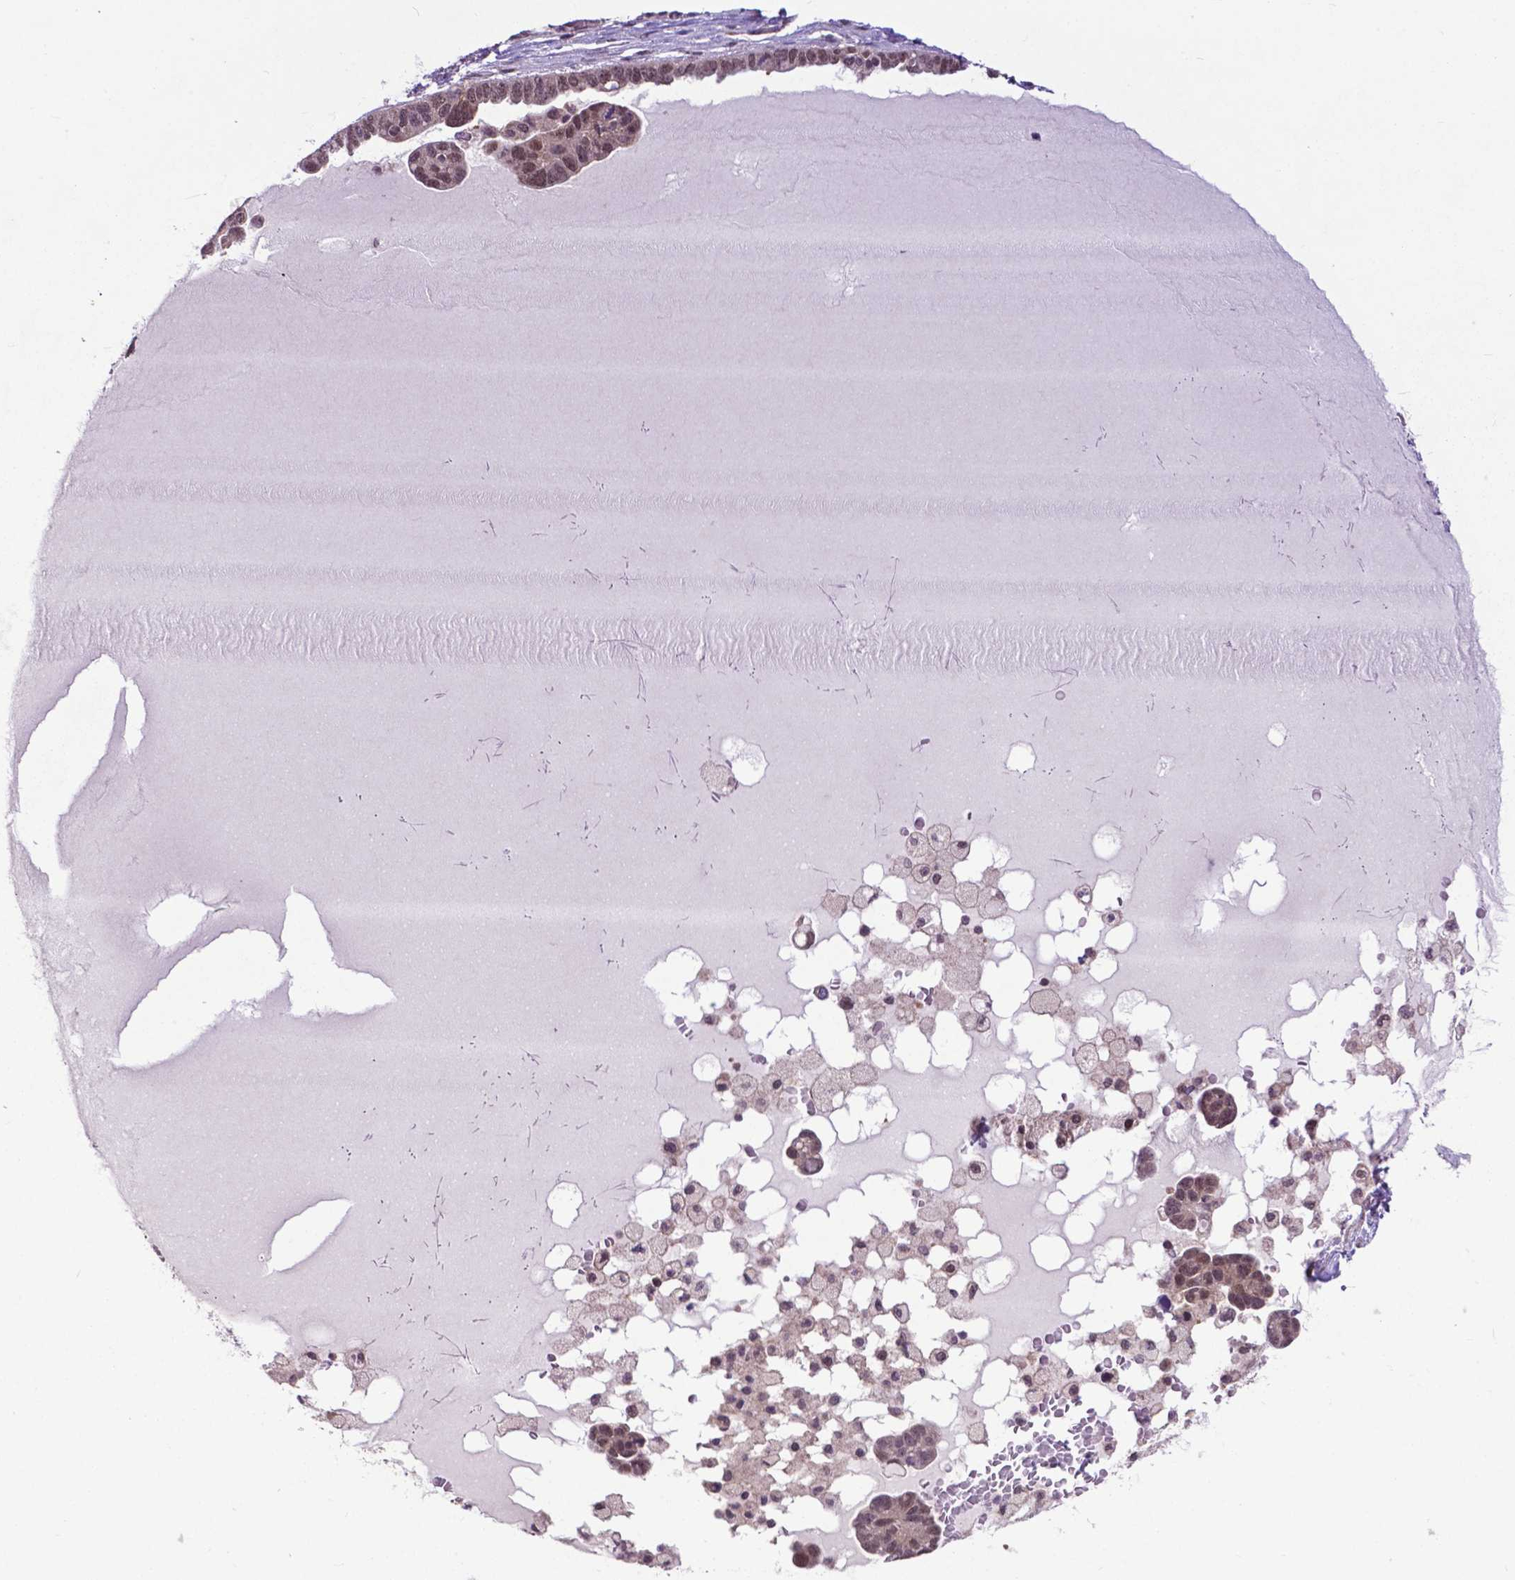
{"staining": {"intensity": "moderate", "quantity": ">75%", "location": "nuclear"}, "tissue": "ovarian cancer", "cell_type": "Tumor cells", "image_type": "cancer", "snomed": [{"axis": "morphology", "description": "Cystadenocarcinoma, serous, NOS"}, {"axis": "topography", "description": "Ovary"}], "caption": "Immunohistochemical staining of human ovarian cancer (serous cystadenocarcinoma) demonstrates medium levels of moderate nuclear protein positivity in about >75% of tumor cells.", "gene": "OTUB1", "patient": {"sex": "female", "age": 54}}